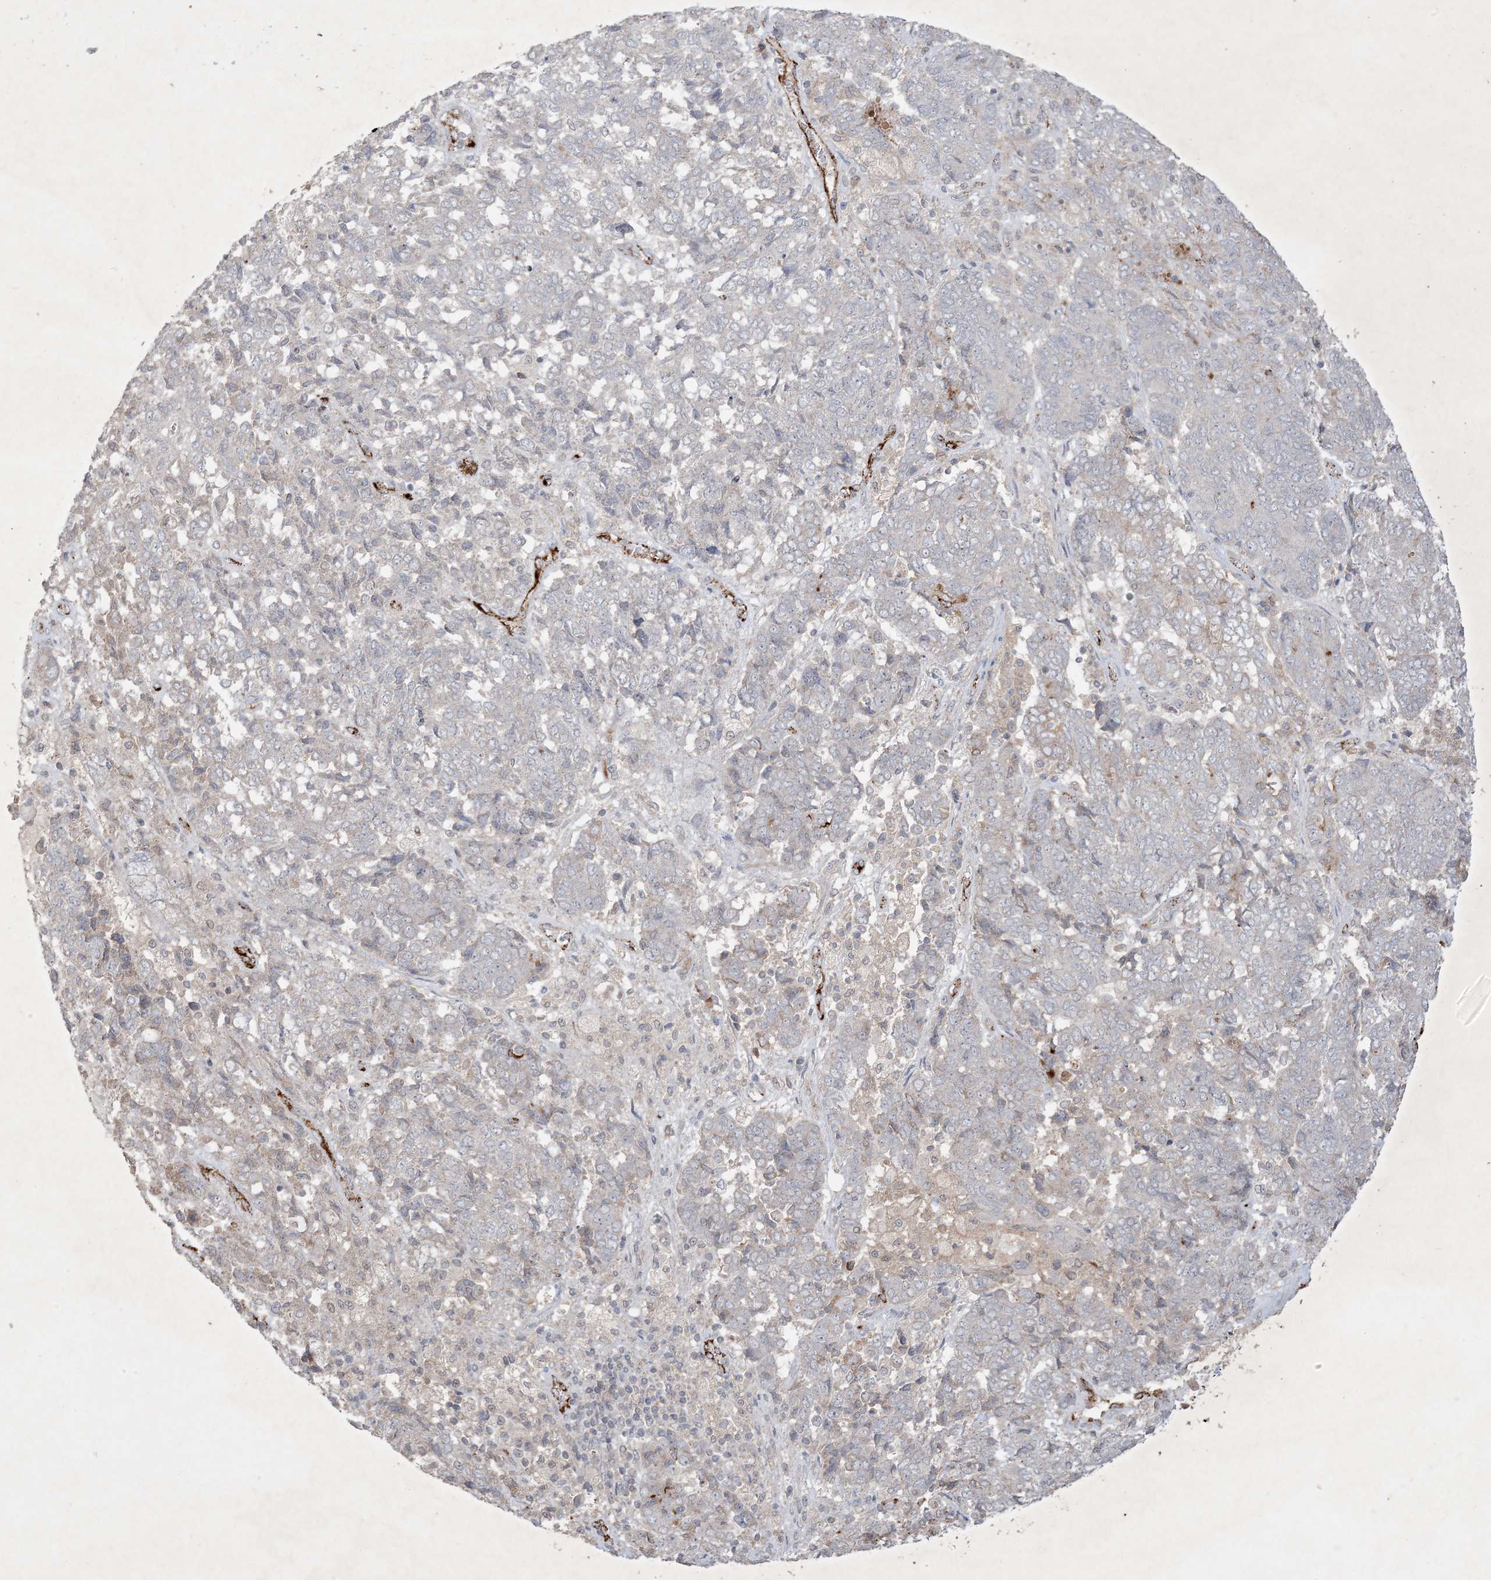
{"staining": {"intensity": "negative", "quantity": "none", "location": "none"}, "tissue": "endometrial cancer", "cell_type": "Tumor cells", "image_type": "cancer", "snomed": [{"axis": "morphology", "description": "Adenocarcinoma, NOS"}, {"axis": "topography", "description": "Endometrium"}], "caption": "Tumor cells are negative for brown protein staining in endometrial cancer (adenocarcinoma).", "gene": "PRSS36", "patient": {"sex": "female", "age": 80}}